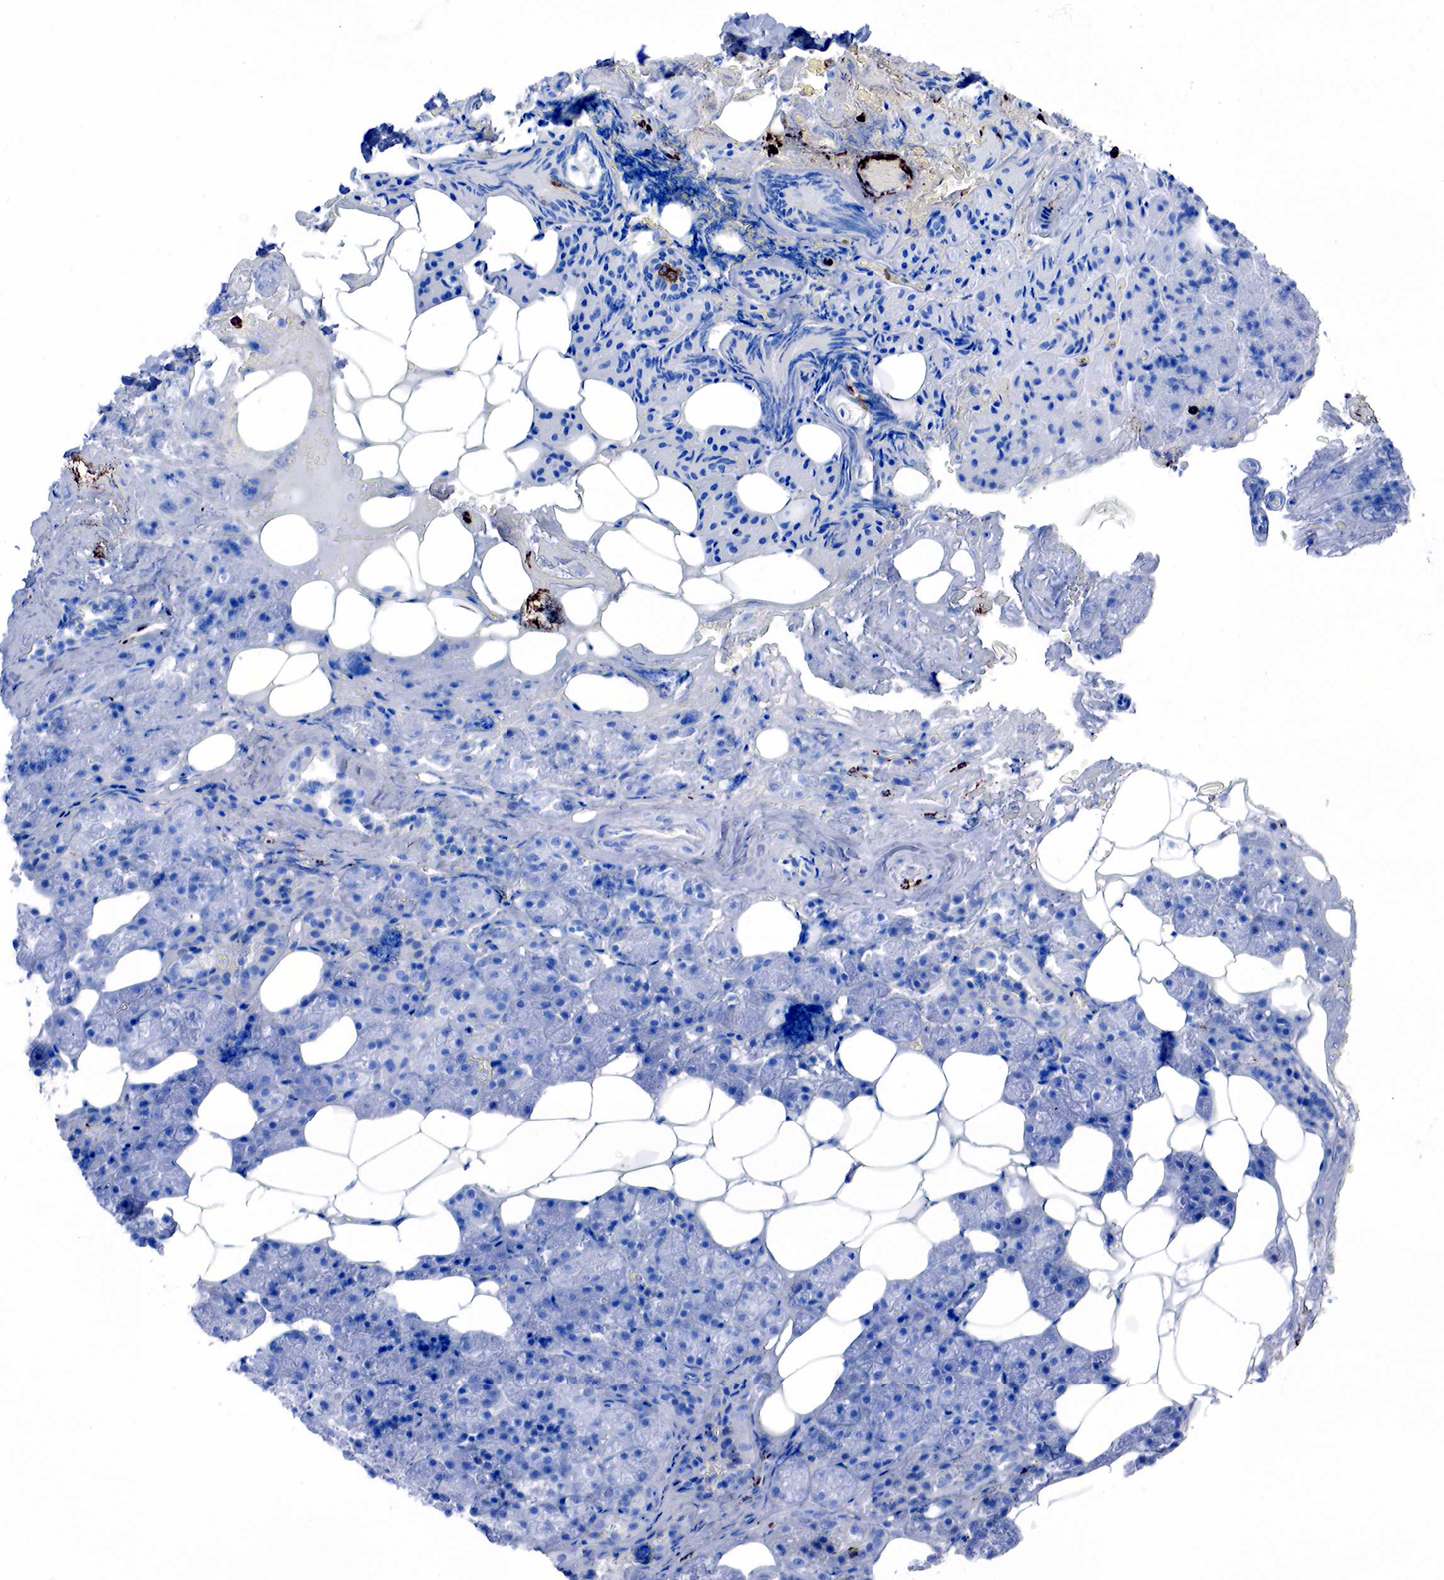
{"staining": {"intensity": "negative", "quantity": "none", "location": "none"}, "tissue": "salivary gland", "cell_type": "Glandular cells", "image_type": "normal", "snomed": [{"axis": "morphology", "description": "Normal tissue, NOS"}, {"axis": "topography", "description": "Salivary gland"}], "caption": "Immunohistochemical staining of unremarkable human salivary gland demonstrates no significant expression in glandular cells. Nuclei are stained in blue.", "gene": "FUT4", "patient": {"sex": "female", "age": 55}}